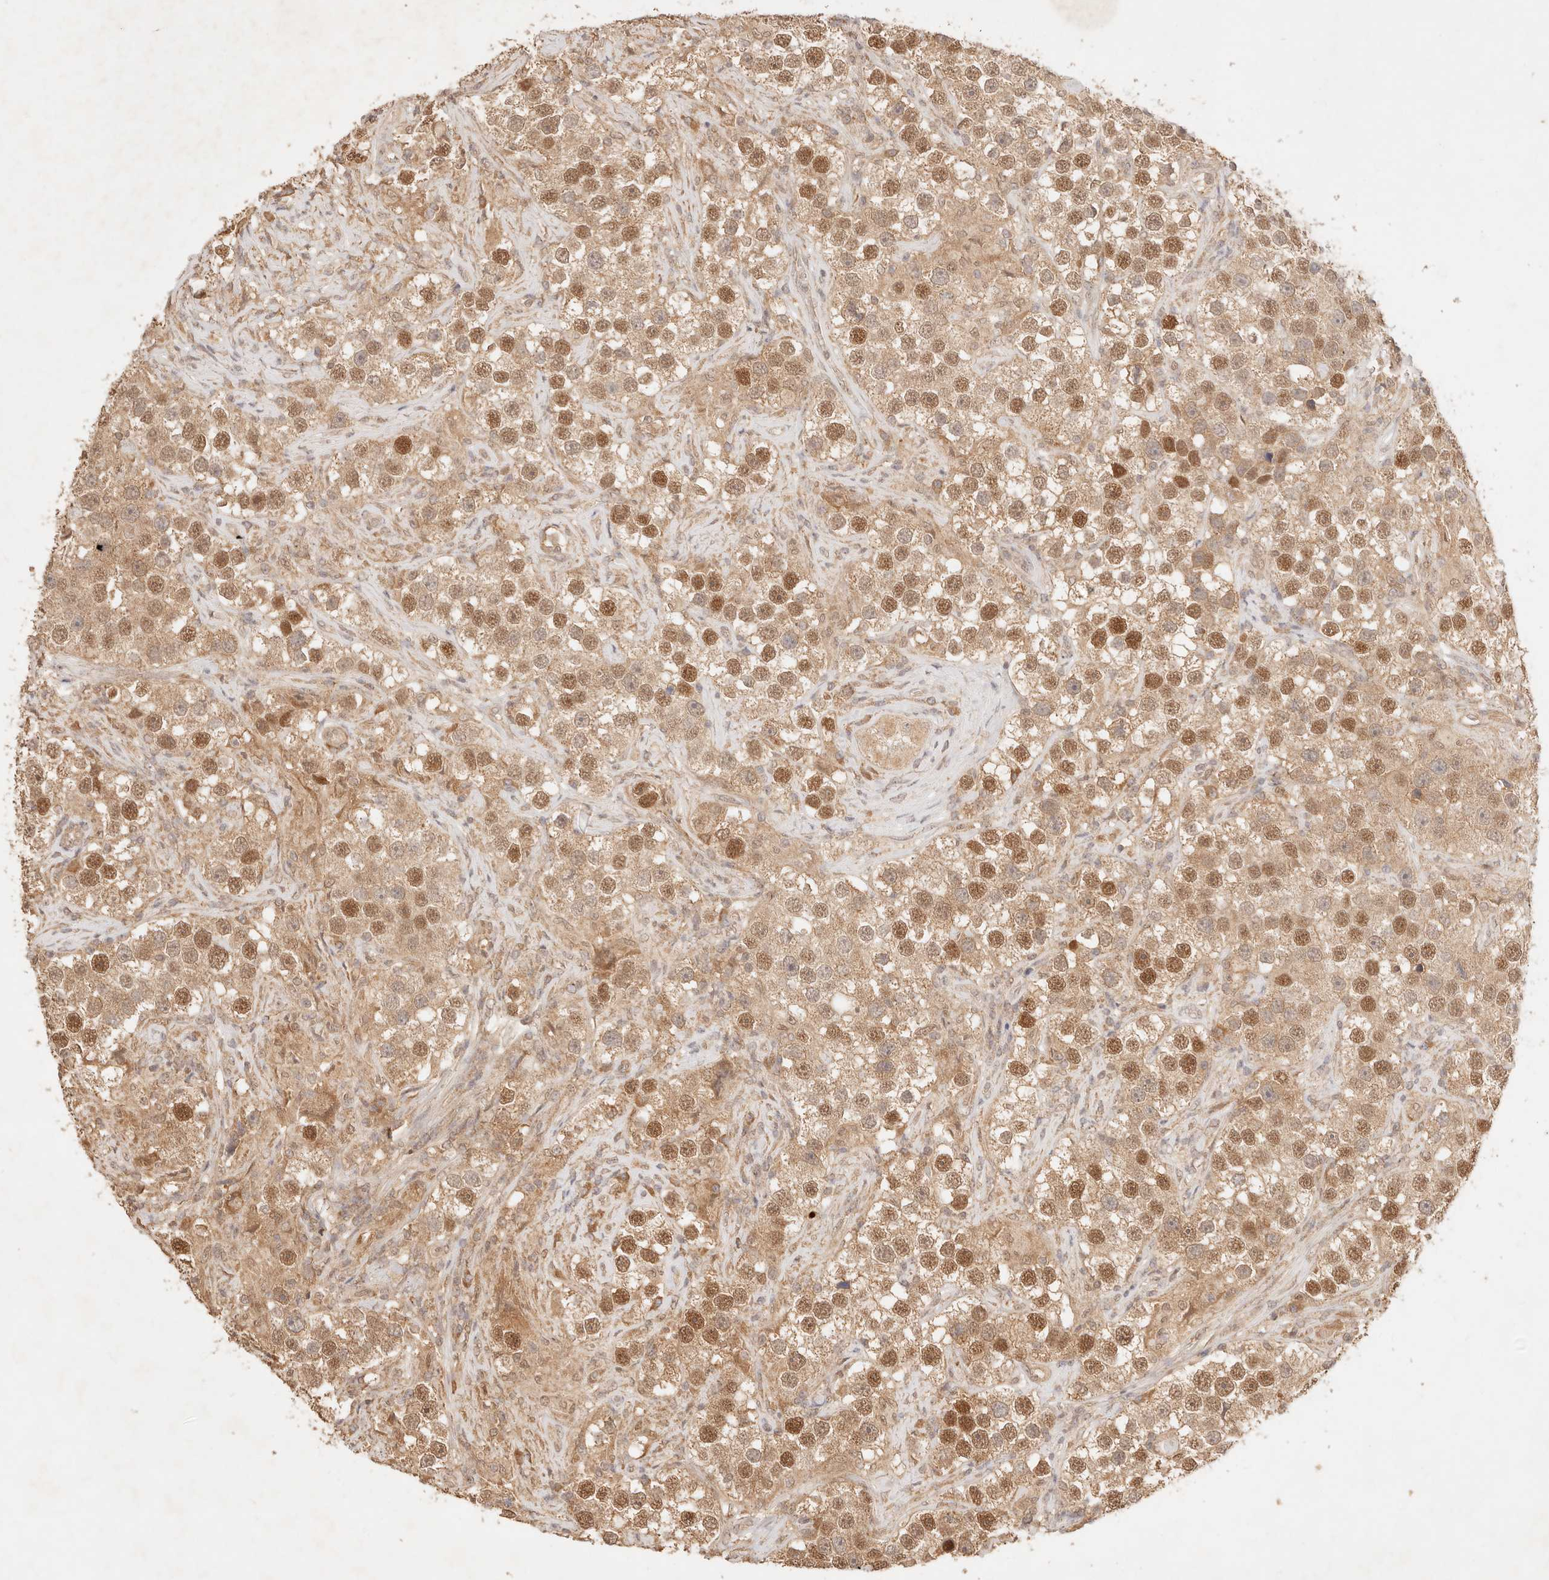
{"staining": {"intensity": "moderate", "quantity": ">75%", "location": "cytoplasmic/membranous,nuclear"}, "tissue": "testis cancer", "cell_type": "Tumor cells", "image_type": "cancer", "snomed": [{"axis": "morphology", "description": "Seminoma, NOS"}, {"axis": "topography", "description": "Testis"}], "caption": "Moderate cytoplasmic/membranous and nuclear staining is appreciated in approximately >75% of tumor cells in testis cancer (seminoma). The staining was performed using DAB to visualize the protein expression in brown, while the nuclei were stained in blue with hematoxylin (Magnification: 20x).", "gene": "TRIM11", "patient": {"sex": "male", "age": 49}}